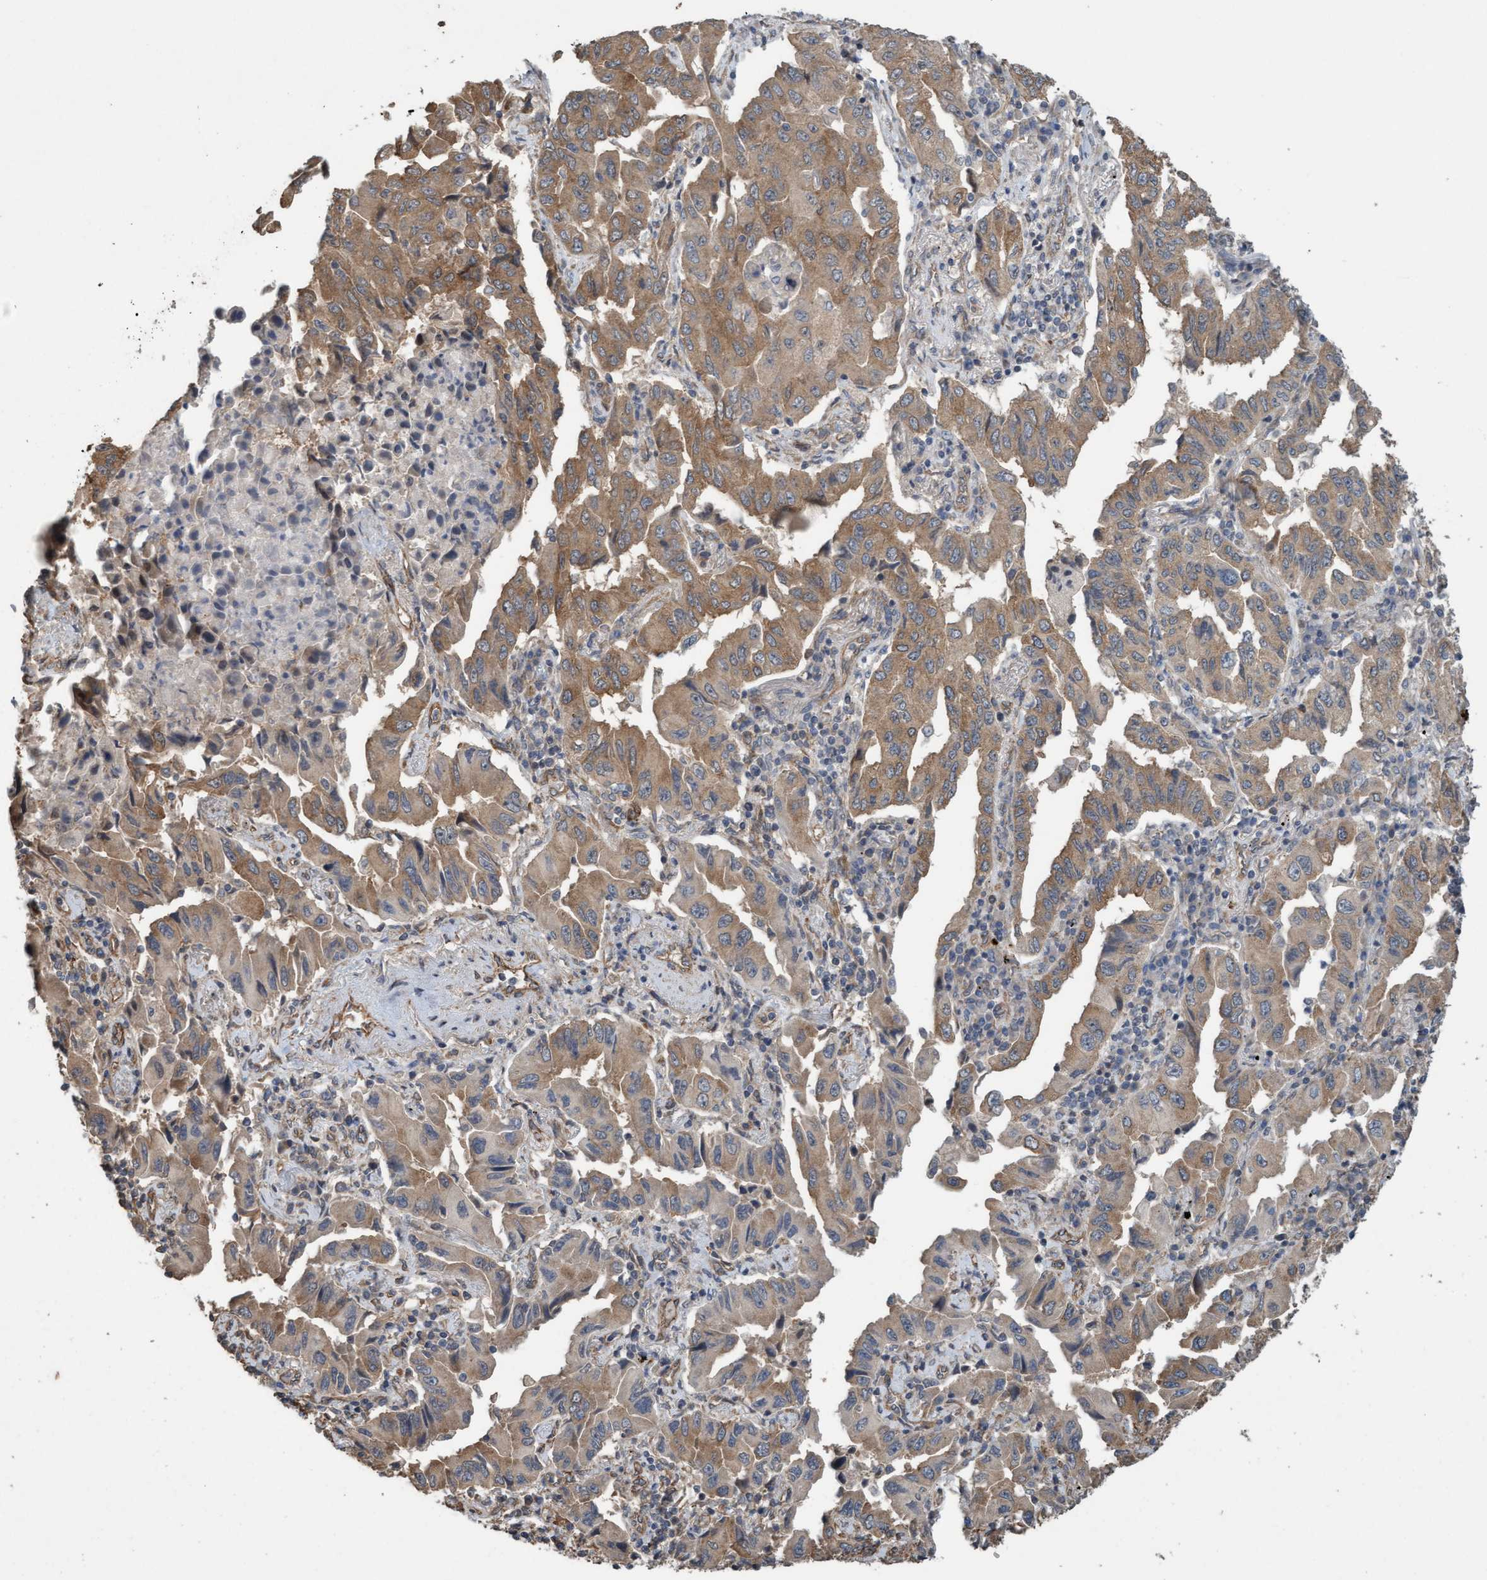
{"staining": {"intensity": "moderate", "quantity": ">75%", "location": "cytoplasmic/membranous"}, "tissue": "lung cancer", "cell_type": "Tumor cells", "image_type": "cancer", "snomed": [{"axis": "morphology", "description": "Adenocarcinoma, NOS"}, {"axis": "topography", "description": "Lung"}], "caption": "A brown stain highlights moderate cytoplasmic/membranous positivity of a protein in lung cancer tumor cells. (brown staining indicates protein expression, while blue staining denotes nuclei).", "gene": "CDC42EP4", "patient": {"sex": "female", "age": 65}}